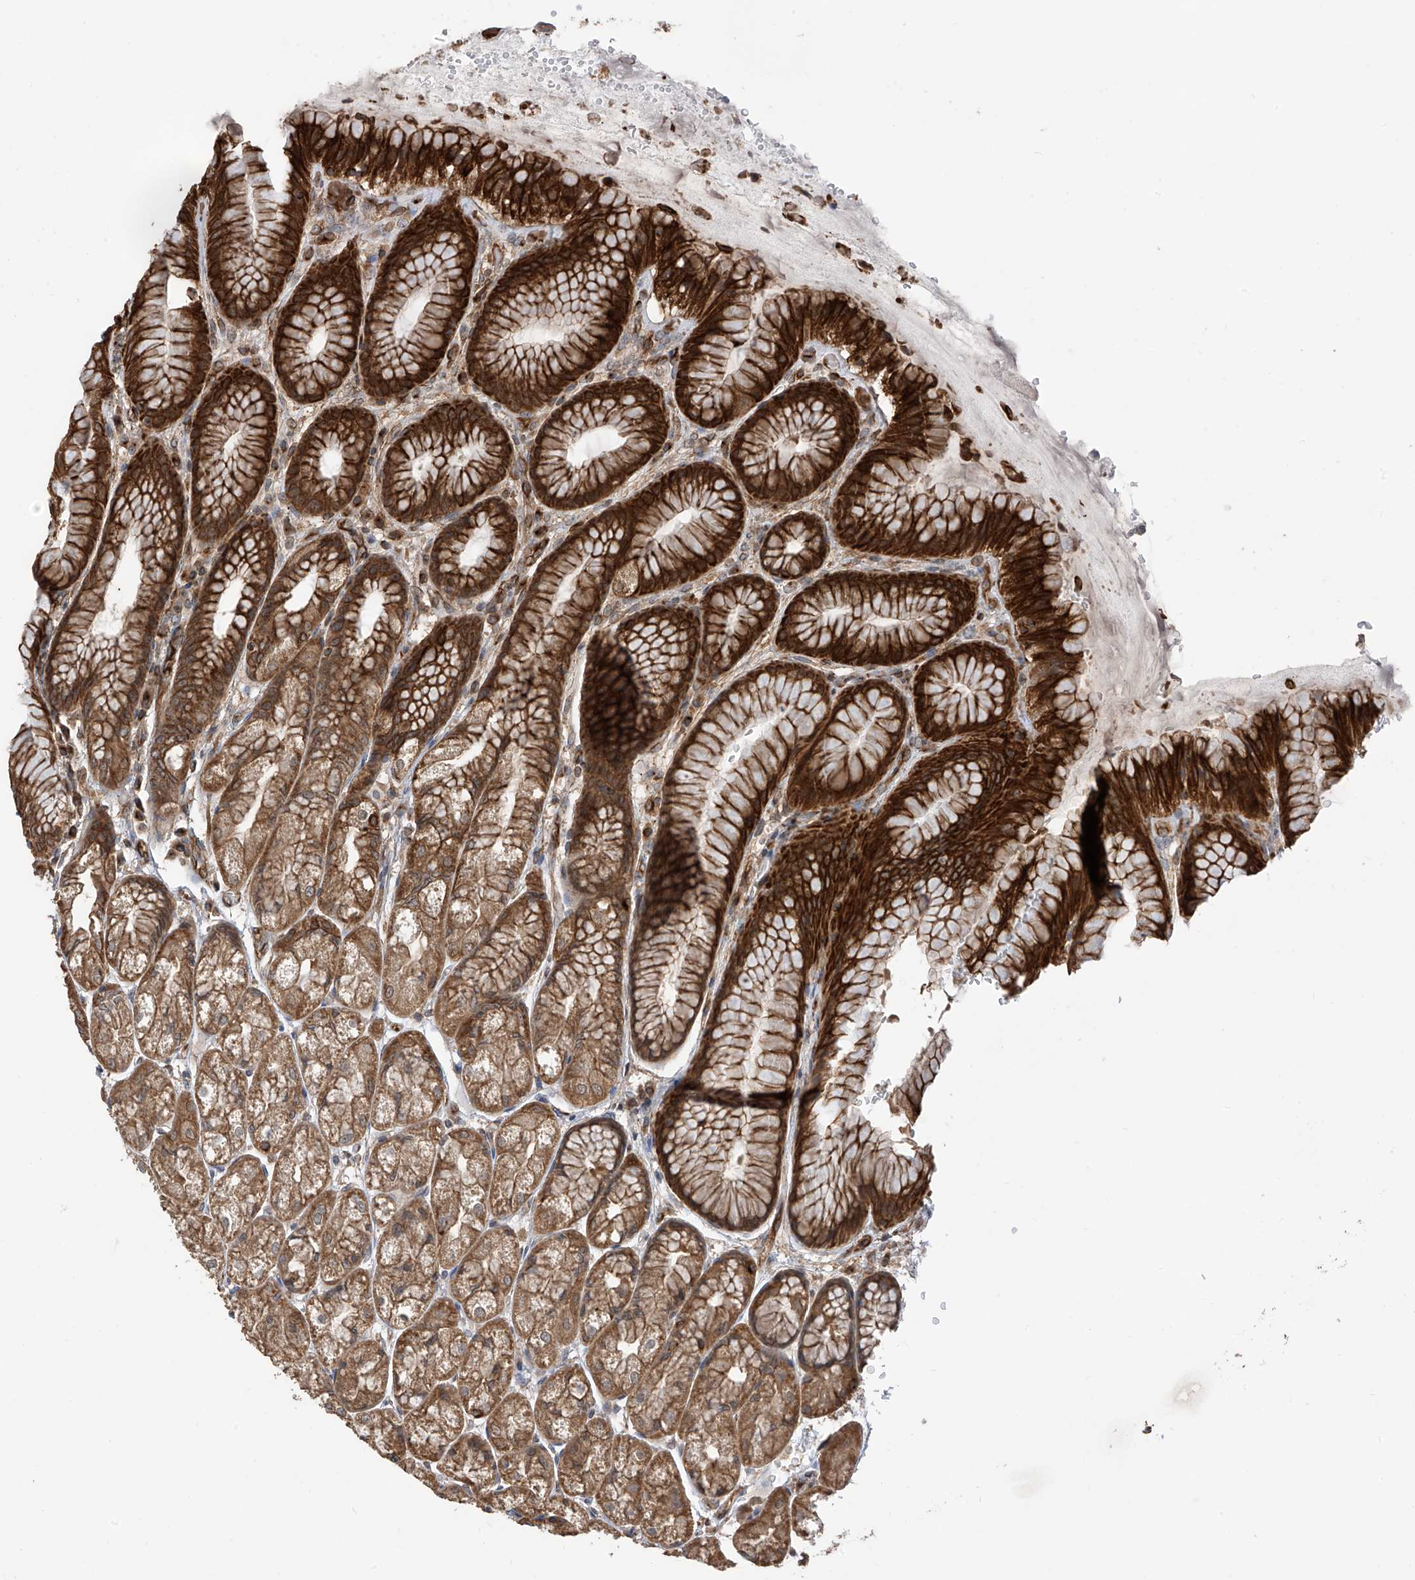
{"staining": {"intensity": "strong", "quantity": ">75%", "location": "cytoplasmic/membranous"}, "tissue": "stomach", "cell_type": "Glandular cells", "image_type": "normal", "snomed": [{"axis": "morphology", "description": "Normal tissue, NOS"}, {"axis": "topography", "description": "Stomach"}], "caption": "Immunohistochemical staining of benign human stomach demonstrates >75% levels of strong cytoplasmic/membranous protein expression in approximately >75% of glandular cells. The protein is shown in brown color, while the nuclei are stained blue.", "gene": "RPAIN", "patient": {"sex": "male", "age": 57}}